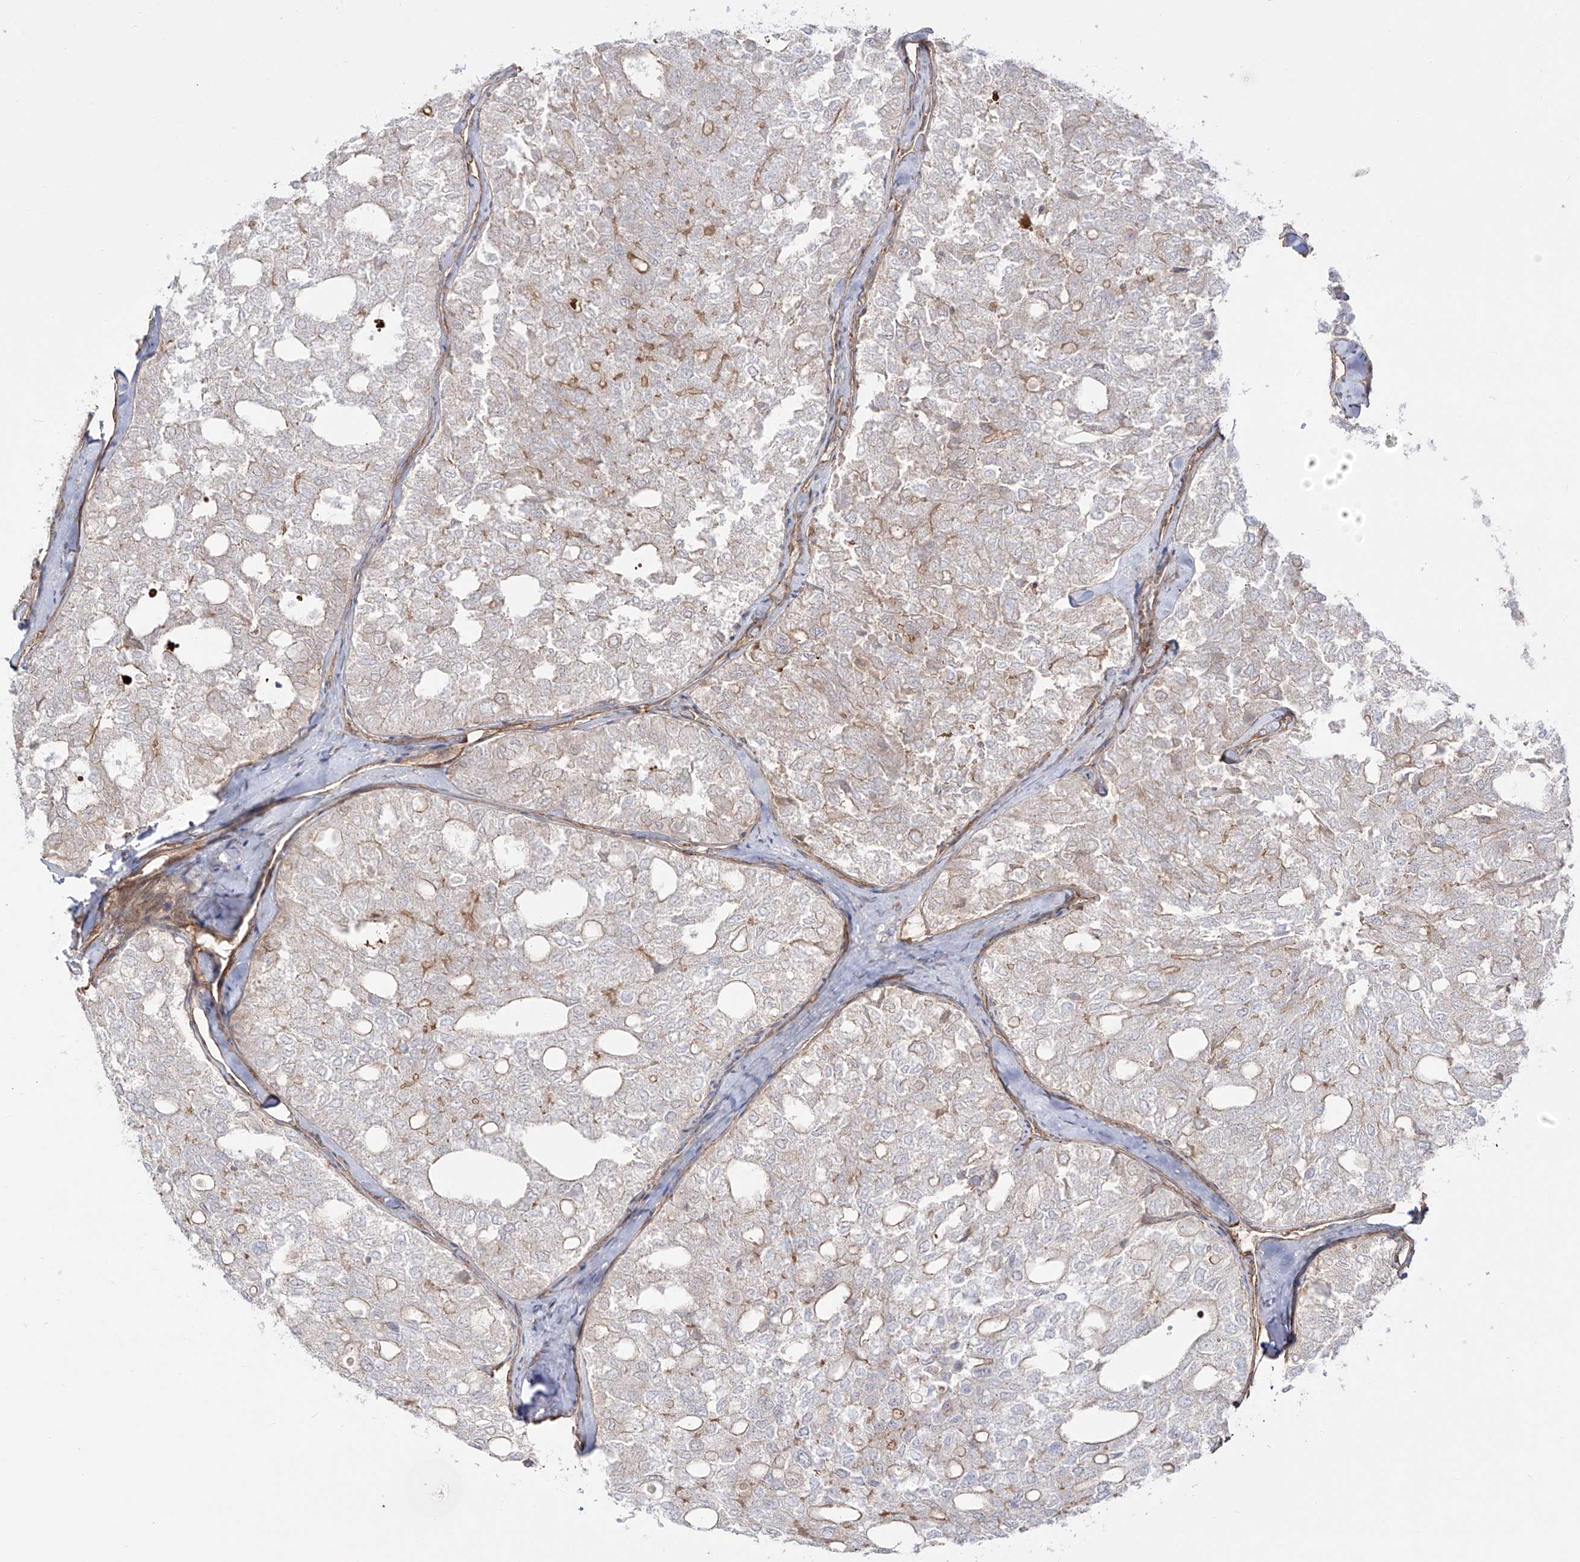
{"staining": {"intensity": "negative", "quantity": "none", "location": "none"}, "tissue": "thyroid cancer", "cell_type": "Tumor cells", "image_type": "cancer", "snomed": [{"axis": "morphology", "description": "Follicular adenoma carcinoma, NOS"}, {"axis": "topography", "description": "Thyroid gland"}], "caption": "IHC of human thyroid follicular adenoma carcinoma exhibits no expression in tumor cells.", "gene": "ZNF180", "patient": {"sex": "male", "age": 75}}